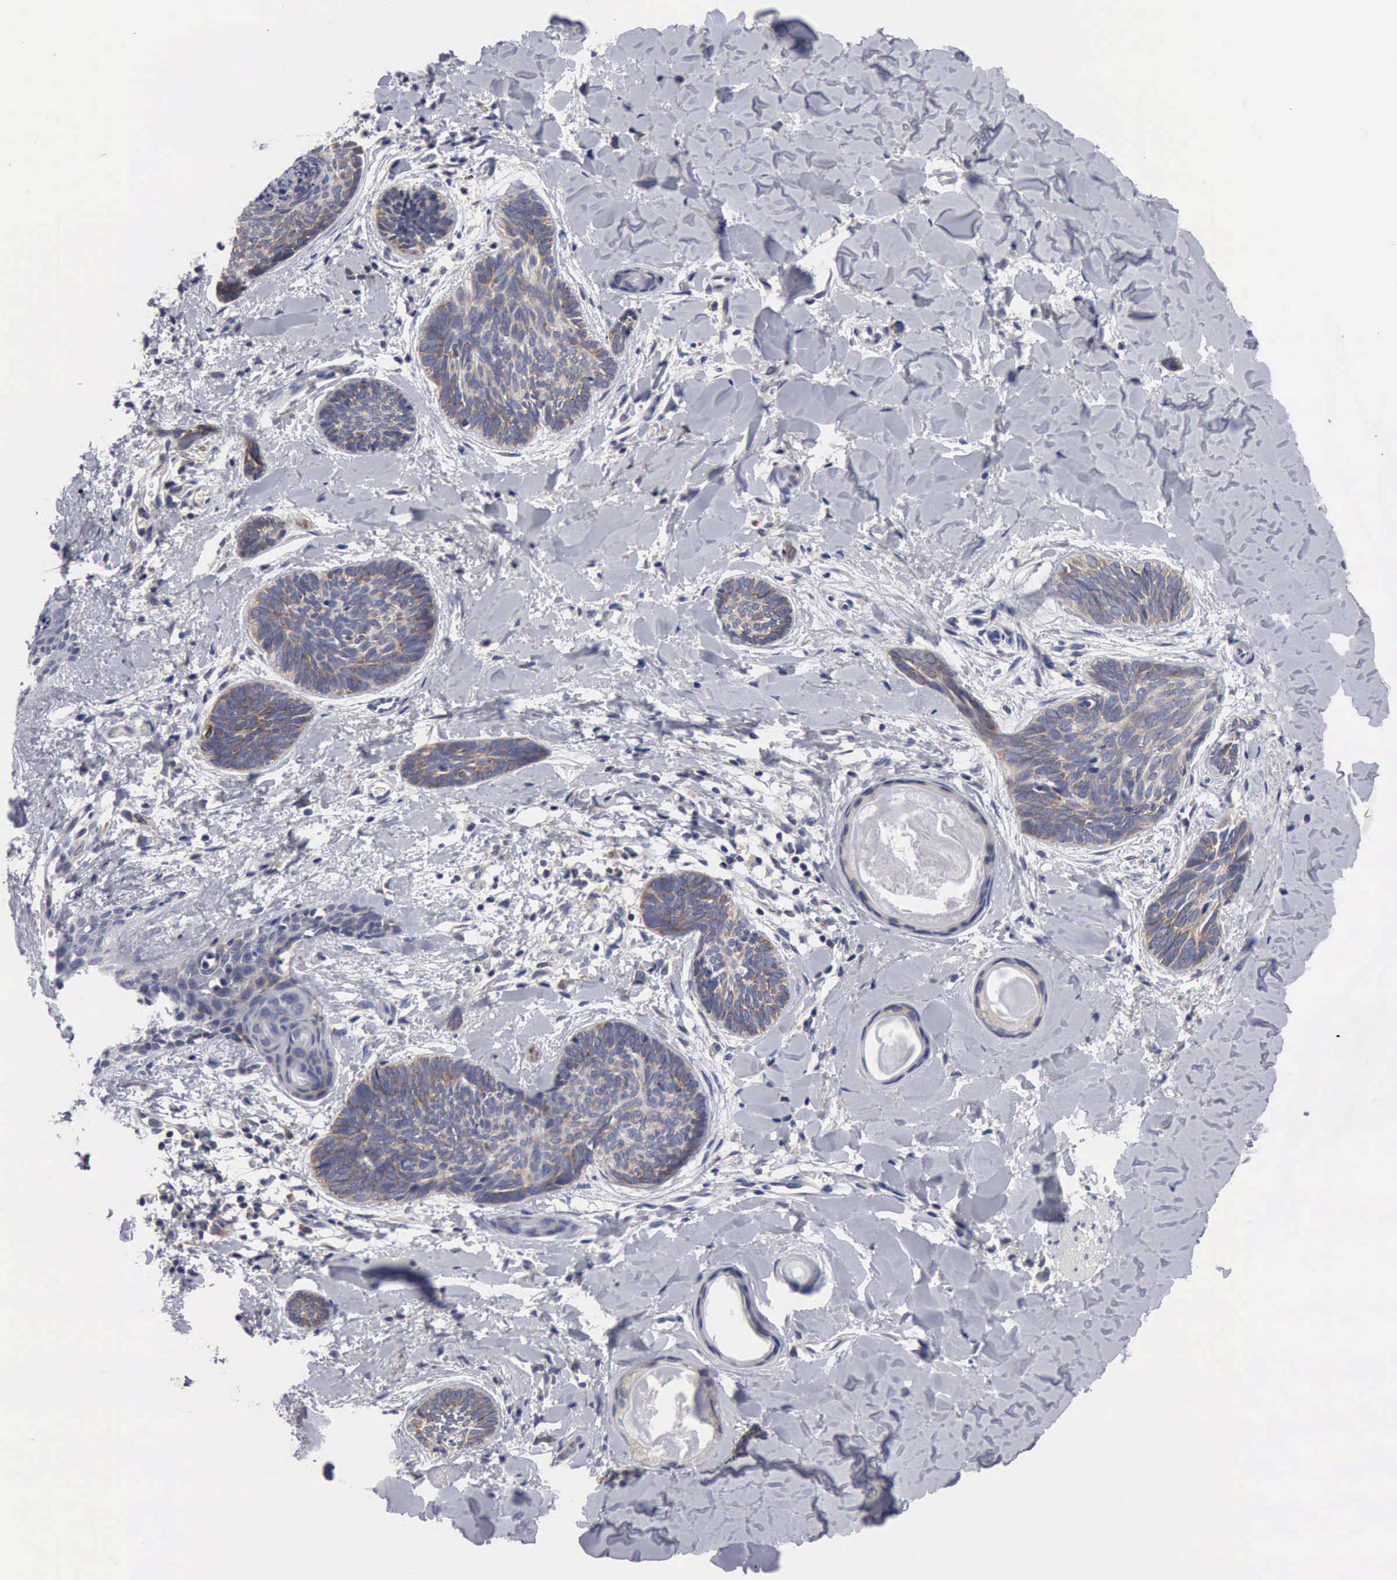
{"staining": {"intensity": "moderate", "quantity": "25%-75%", "location": "cytoplasmic/membranous"}, "tissue": "skin cancer", "cell_type": "Tumor cells", "image_type": "cancer", "snomed": [{"axis": "morphology", "description": "Basal cell carcinoma"}, {"axis": "topography", "description": "Skin"}], "caption": "Basal cell carcinoma (skin) tissue displays moderate cytoplasmic/membranous staining in about 25%-75% of tumor cells", "gene": "TXLNG", "patient": {"sex": "female", "age": 81}}